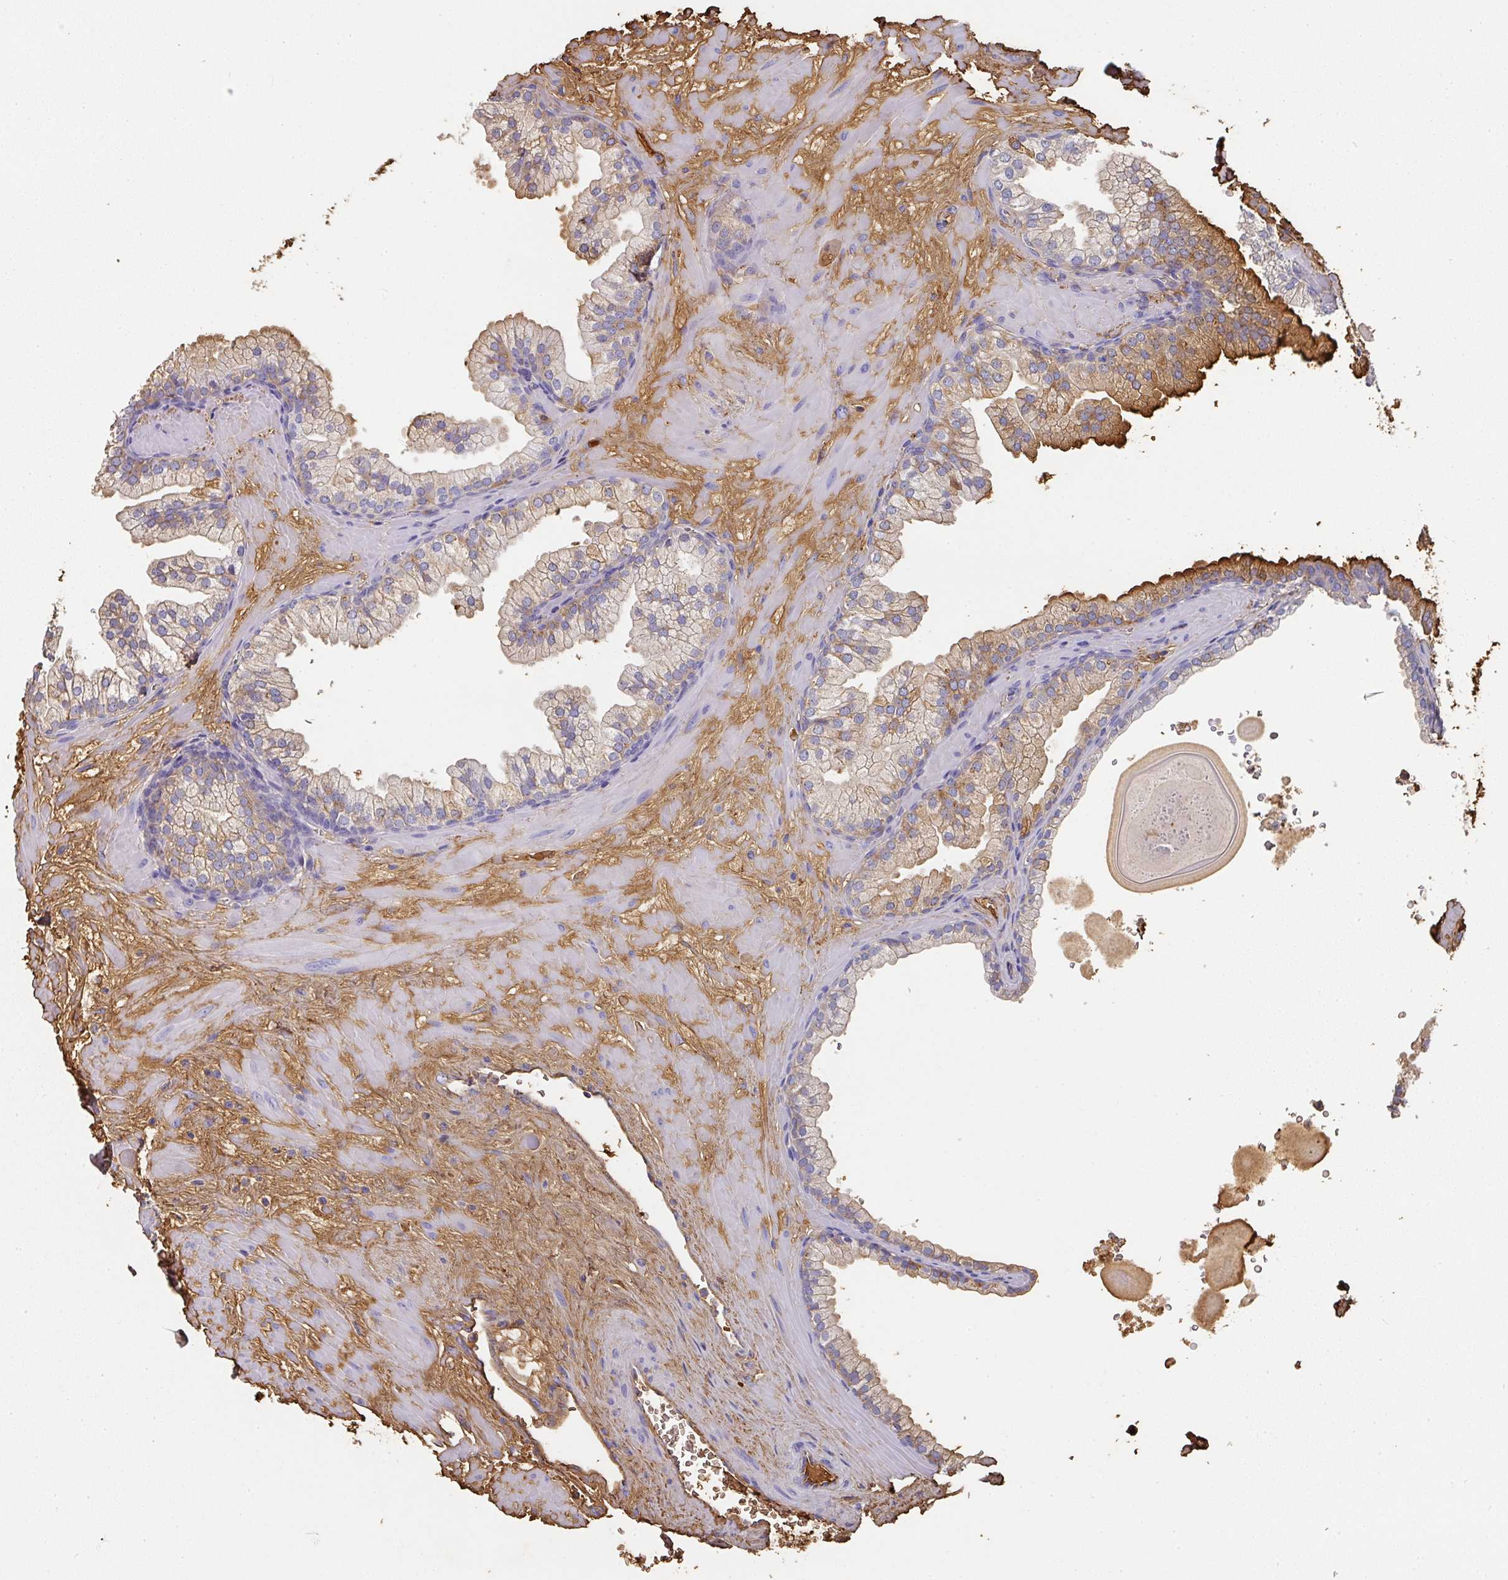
{"staining": {"intensity": "moderate", "quantity": "<25%", "location": "cytoplasmic/membranous"}, "tissue": "prostate", "cell_type": "Glandular cells", "image_type": "normal", "snomed": [{"axis": "morphology", "description": "Normal tissue, NOS"}, {"axis": "topography", "description": "Prostate"}, {"axis": "topography", "description": "Peripheral nerve tissue"}], "caption": "A brown stain shows moderate cytoplasmic/membranous expression of a protein in glandular cells of unremarkable prostate. (IHC, brightfield microscopy, high magnification).", "gene": "ALB", "patient": {"sex": "male", "age": 61}}